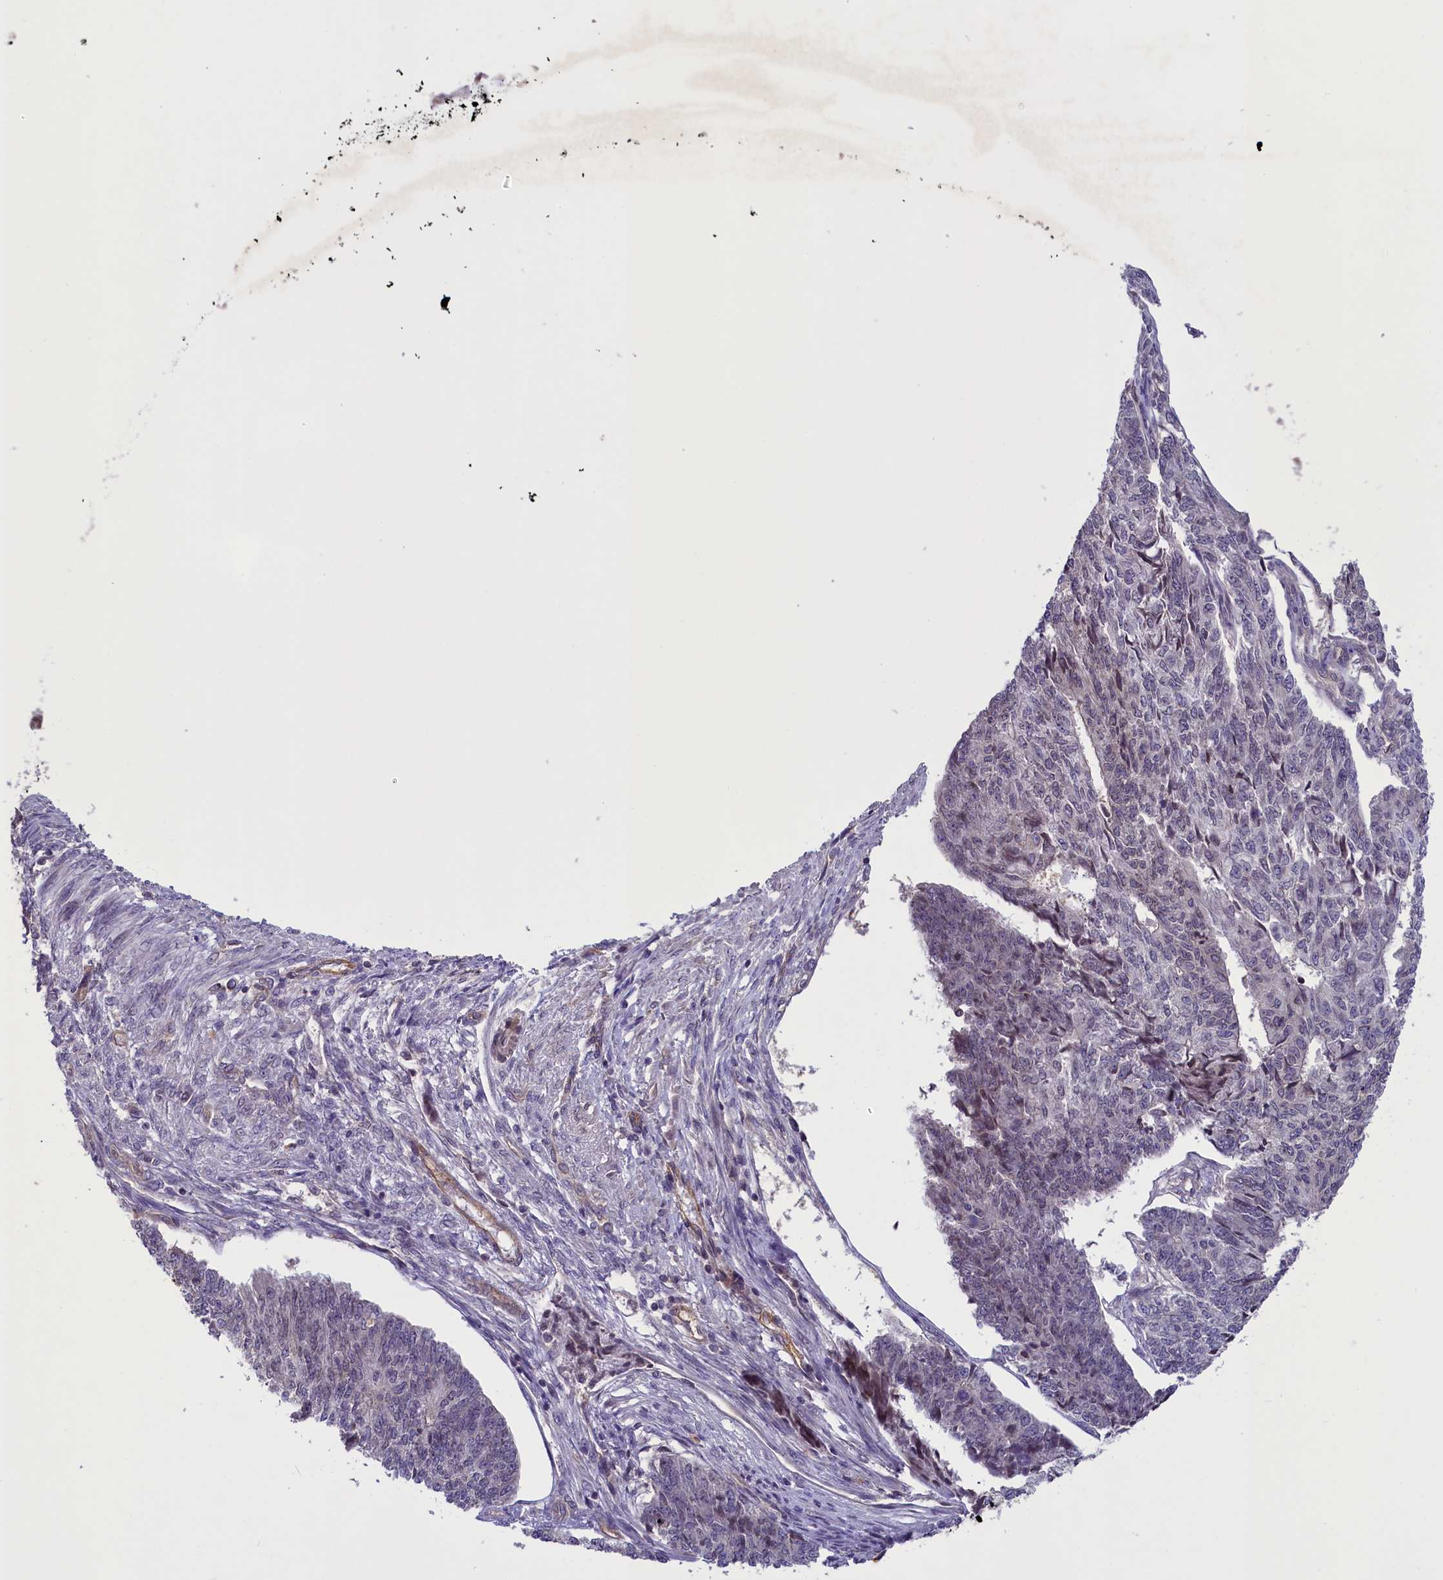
{"staining": {"intensity": "weak", "quantity": "25%-75%", "location": "nuclear"}, "tissue": "endometrial cancer", "cell_type": "Tumor cells", "image_type": "cancer", "snomed": [{"axis": "morphology", "description": "Adenocarcinoma, NOS"}, {"axis": "topography", "description": "Endometrium"}], "caption": "Tumor cells demonstrate low levels of weak nuclear expression in about 25%-75% of cells in endometrial adenocarcinoma. (DAB = brown stain, brightfield microscopy at high magnification).", "gene": "CCDC125", "patient": {"sex": "female", "age": 32}}